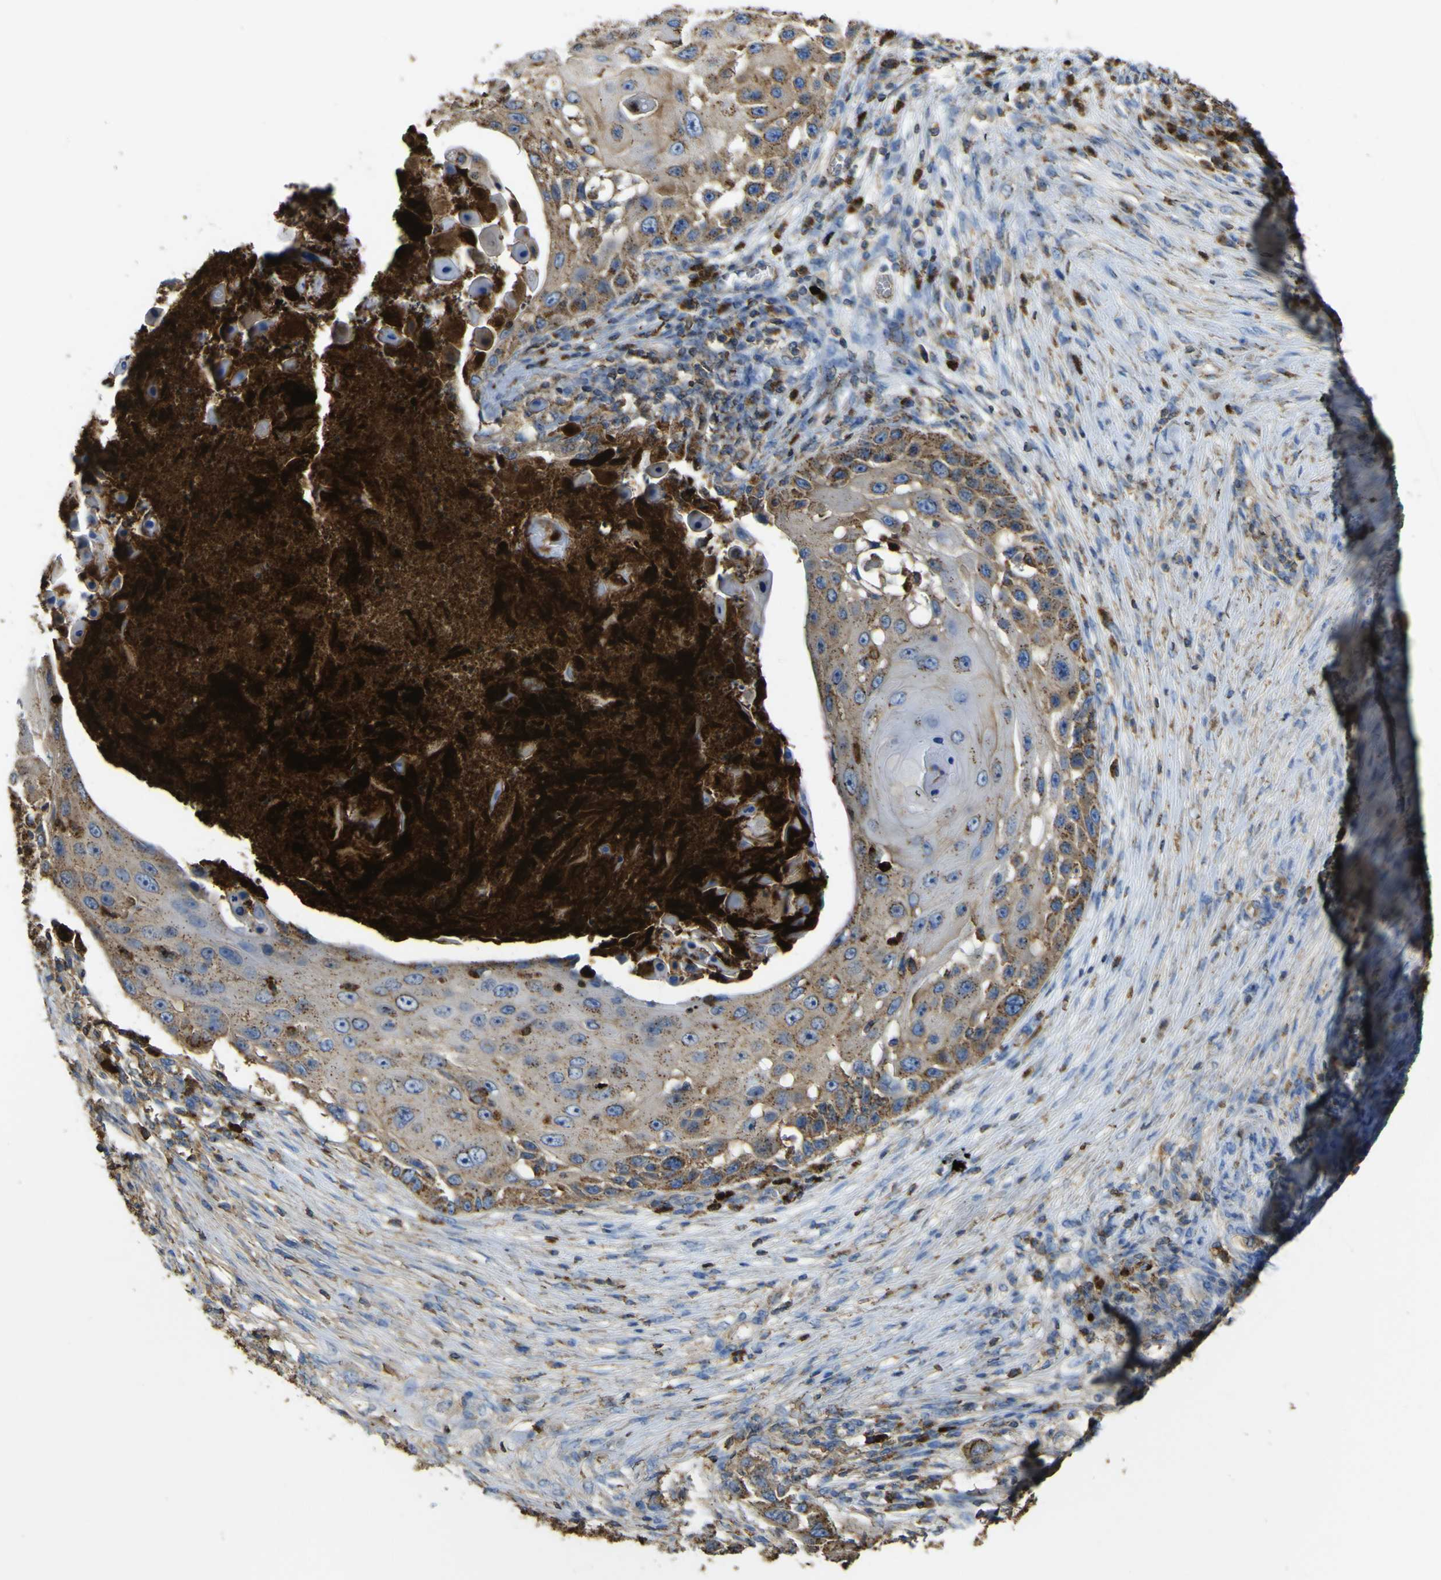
{"staining": {"intensity": "strong", "quantity": ">75%", "location": "cytoplasmic/membranous"}, "tissue": "skin cancer", "cell_type": "Tumor cells", "image_type": "cancer", "snomed": [{"axis": "morphology", "description": "Squamous cell carcinoma, NOS"}, {"axis": "topography", "description": "Skin"}], "caption": "A micrograph of skin squamous cell carcinoma stained for a protein demonstrates strong cytoplasmic/membranous brown staining in tumor cells.", "gene": "ACSL3", "patient": {"sex": "female", "age": 44}}